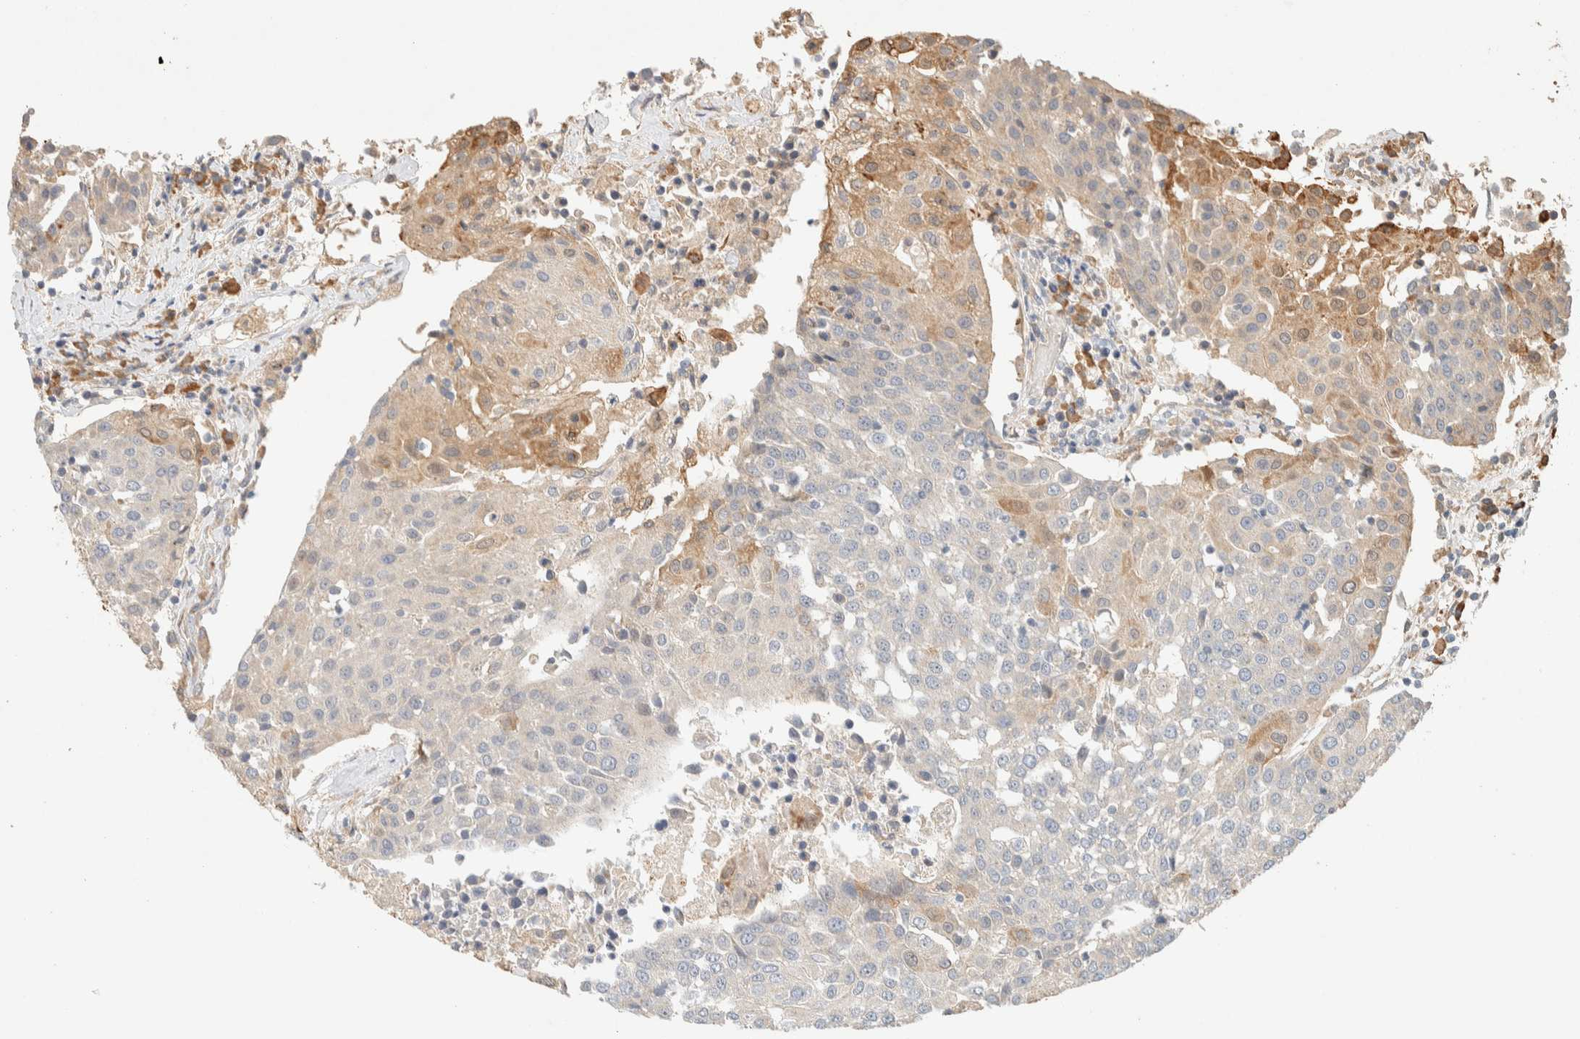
{"staining": {"intensity": "negative", "quantity": "none", "location": "none"}, "tissue": "urothelial cancer", "cell_type": "Tumor cells", "image_type": "cancer", "snomed": [{"axis": "morphology", "description": "Urothelial carcinoma, High grade"}, {"axis": "topography", "description": "Urinary bladder"}], "caption": "Immunohistochemistry photomicrograph of urothelial cancer stained for a protein (brown), which displays no staining in tumor cells.", "gene": "TTC3", "patient": {"sex": "female", "age": 85}}